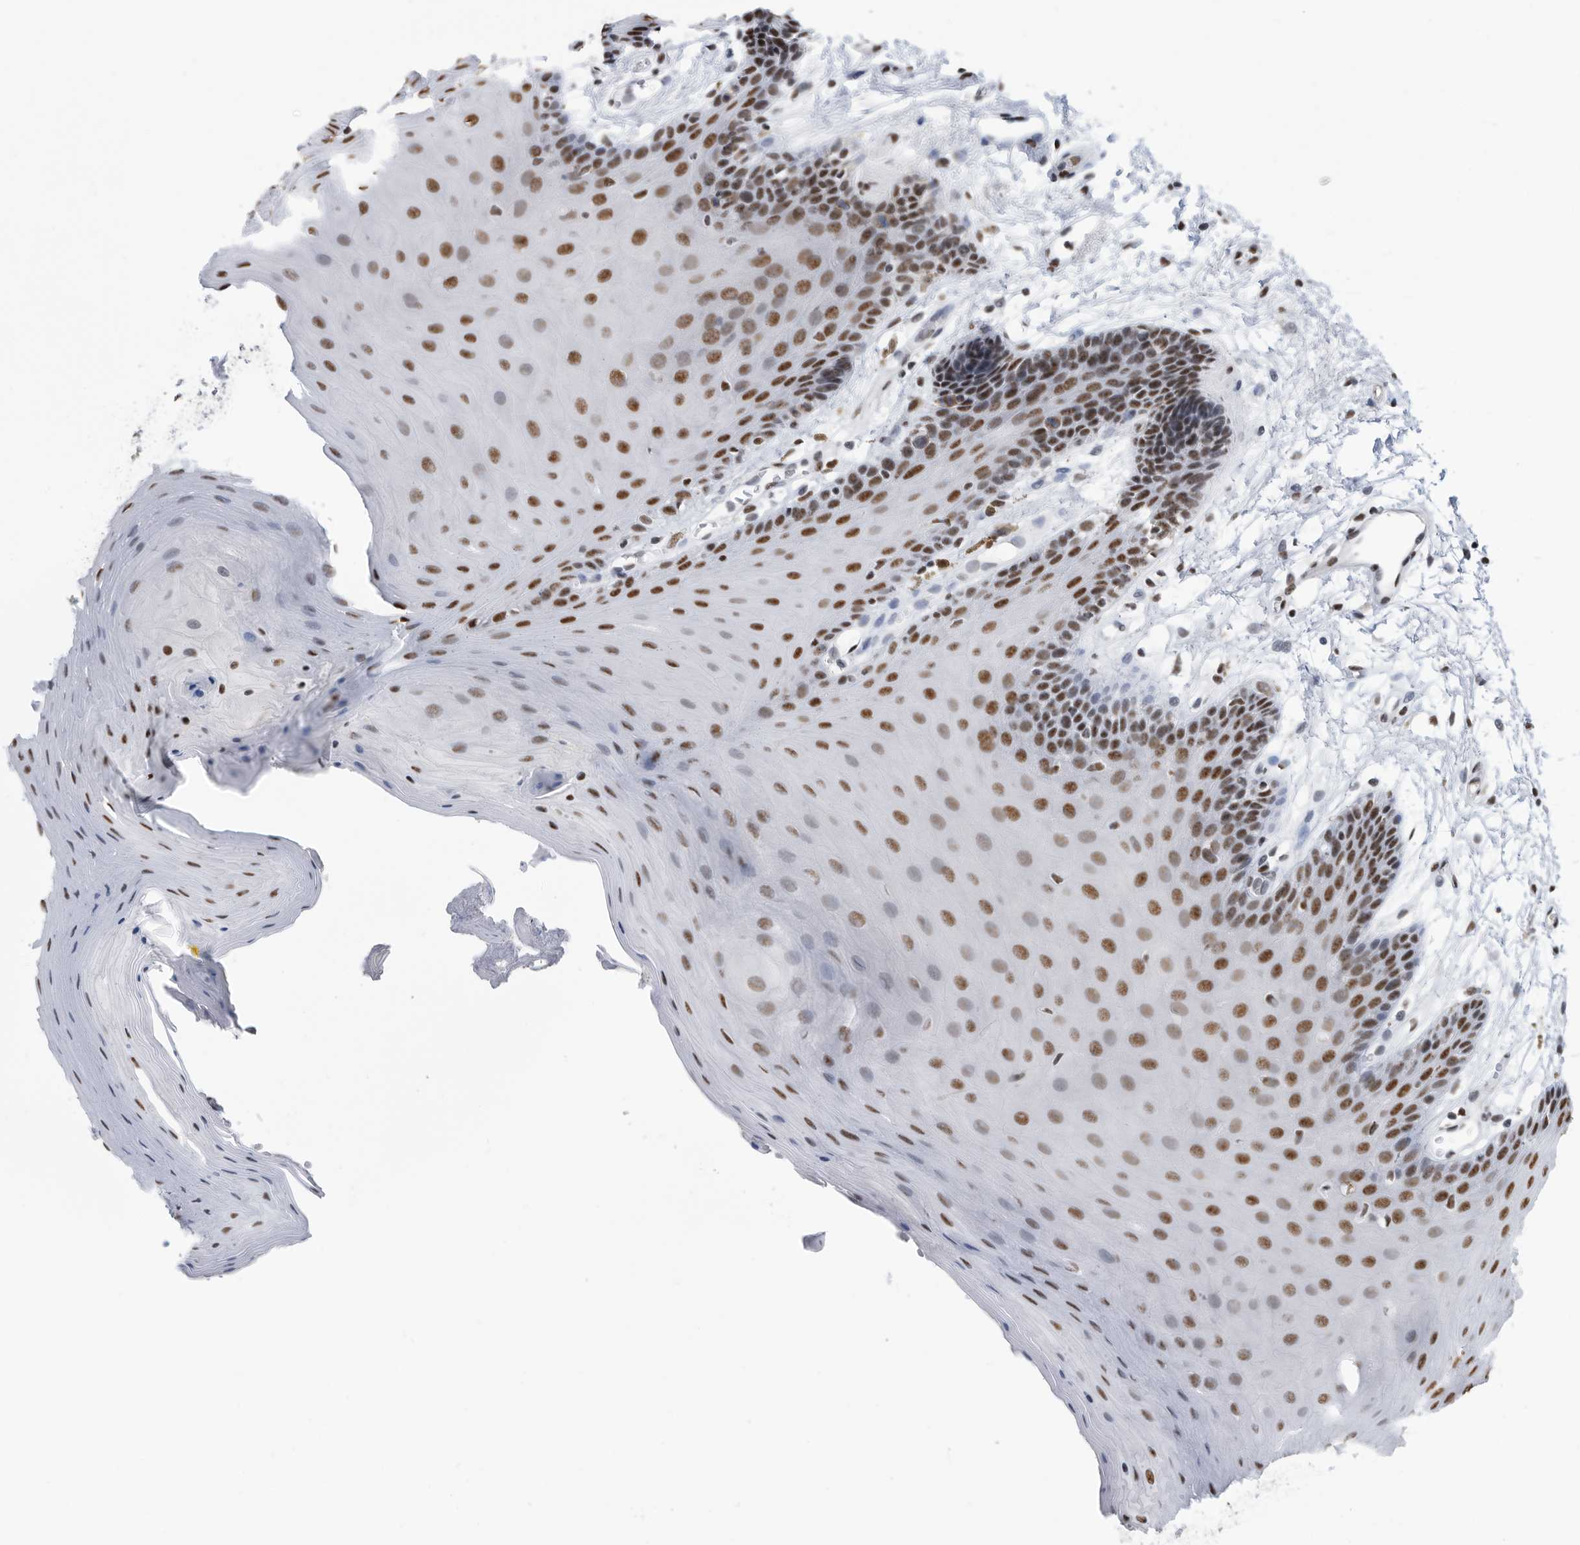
{"staining": {"intensity": "strong", "quantity": ">75%", "location": "nuclear"}, "tissue": "oral mucosa", "cell_type": "Squamous epithelial cells", "image_type": "normal", "snomed": [{"axis": "morphology", "description": "Normal tissue, NOS"}, {"axis": "morphology", "description": "Squamous cell carcinoma, NOS"}, {"axis": "topography", "description": "Skeletal muscle"}, {"axis": "topography", "description": "Oral tissue"}, {"axis": "topography", "description": "Salivary gland"}, {"axis": "topography", "description": "Head-Neck"}], "caption": "A micrograph showing strong nuclear expression in approximately >75% of squamous epithelial cells in unremarkable oral mucosa, as visualized by brown immunohistochemical staining.", "gene": "SF3A1", "patient": {"sex": "male", "age": 54}}